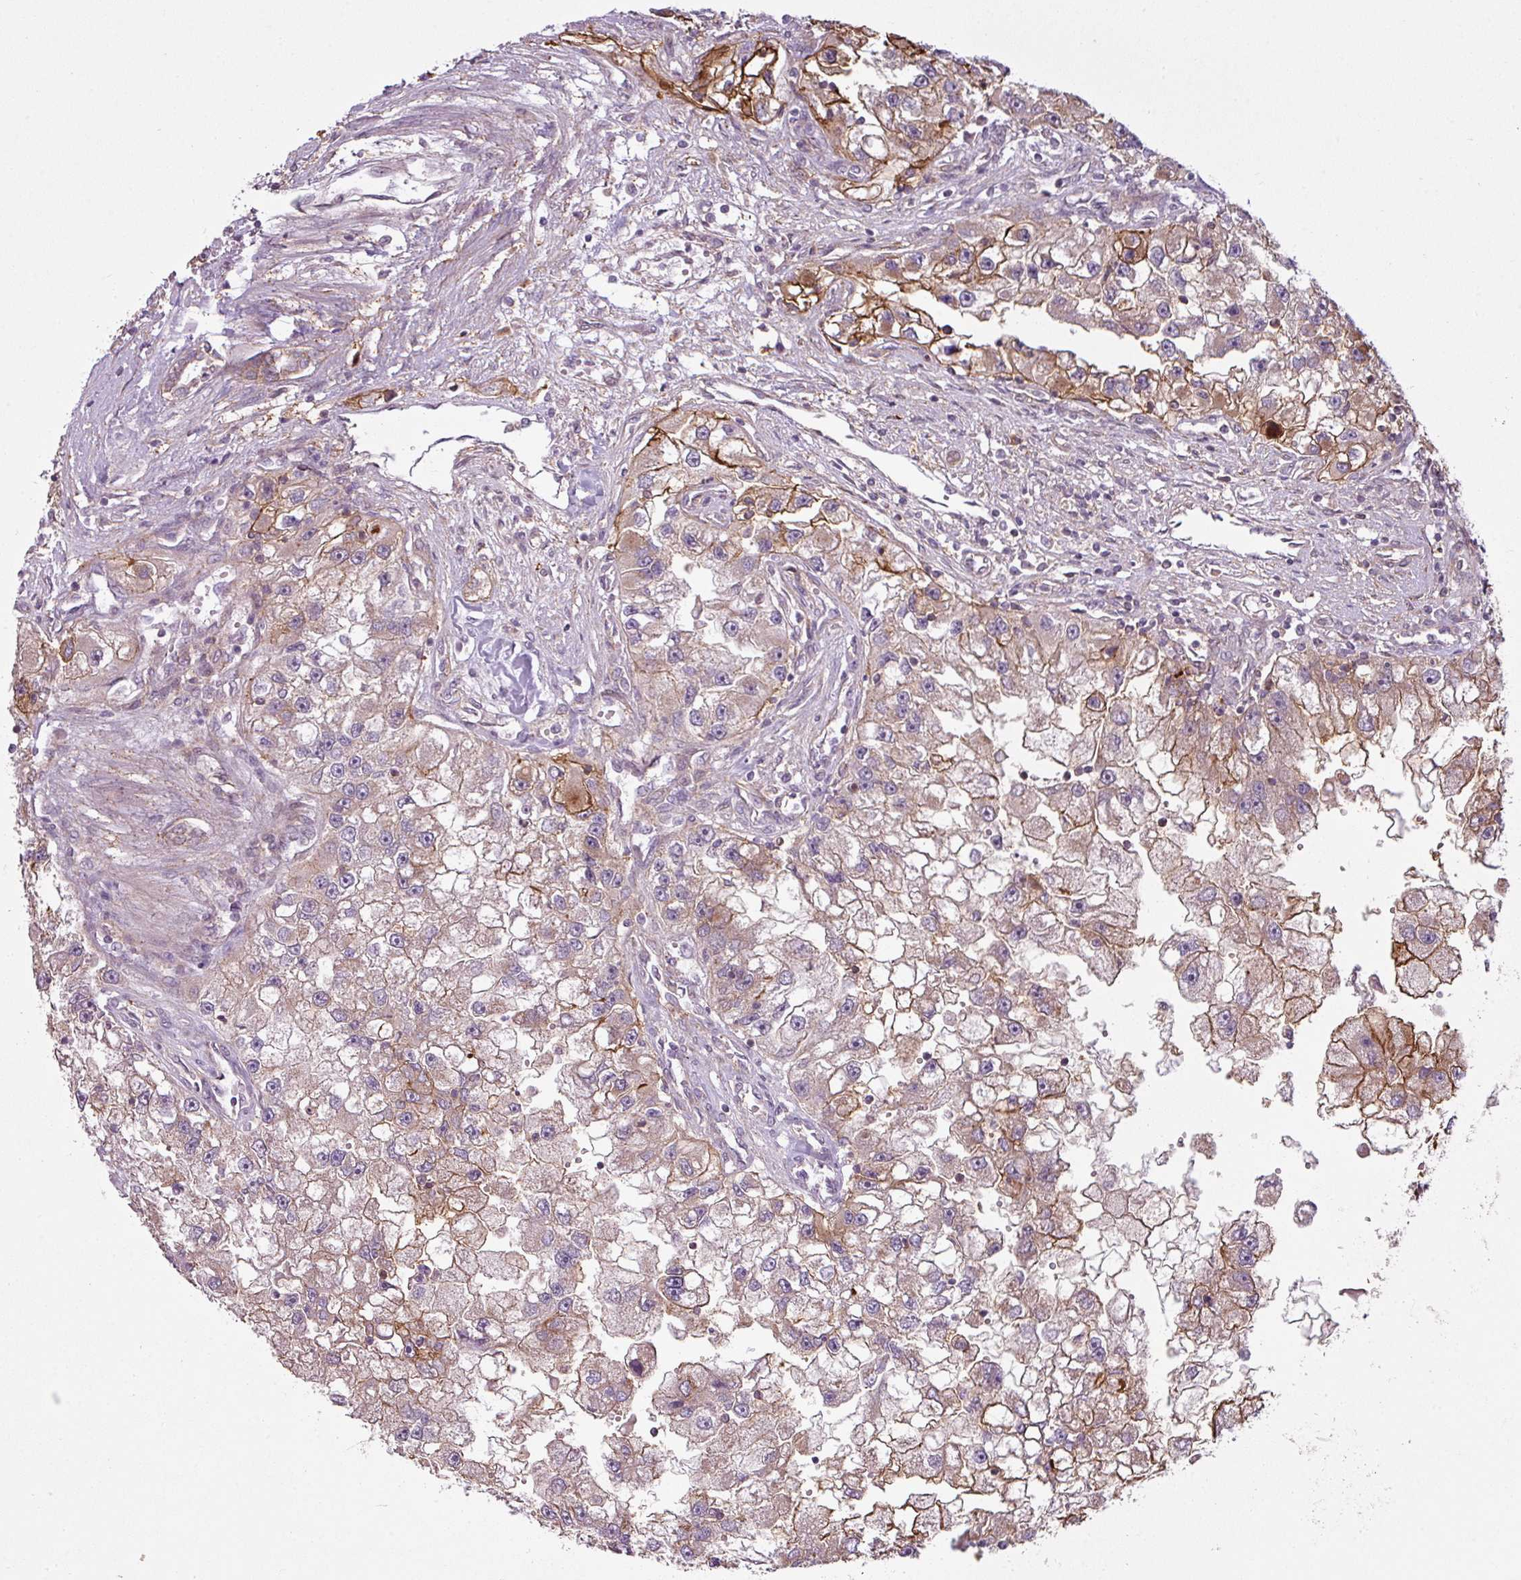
{"staining": {"intensity": "moderate", "quantity": "25%-75%", "location": "cytoplasmic/membranous"}, "tissue": "renal cancer", "cell_type": "Tumor cells", "image_type": "cancer", "snomed": [{"axis": "morphology", "description": "Adenocarcinoma, NOS"}, {"axis": "topography", "description": "Kidney"}], "caption": "Brown immunohistochemical staining in renal adenocarcinoma reveals moderate cytoplasmic/membranous staining in about 25%-75% of tumor cells.", "gene": "ZC2HC1C", "patient": {"sex": "male", "age": 63}}